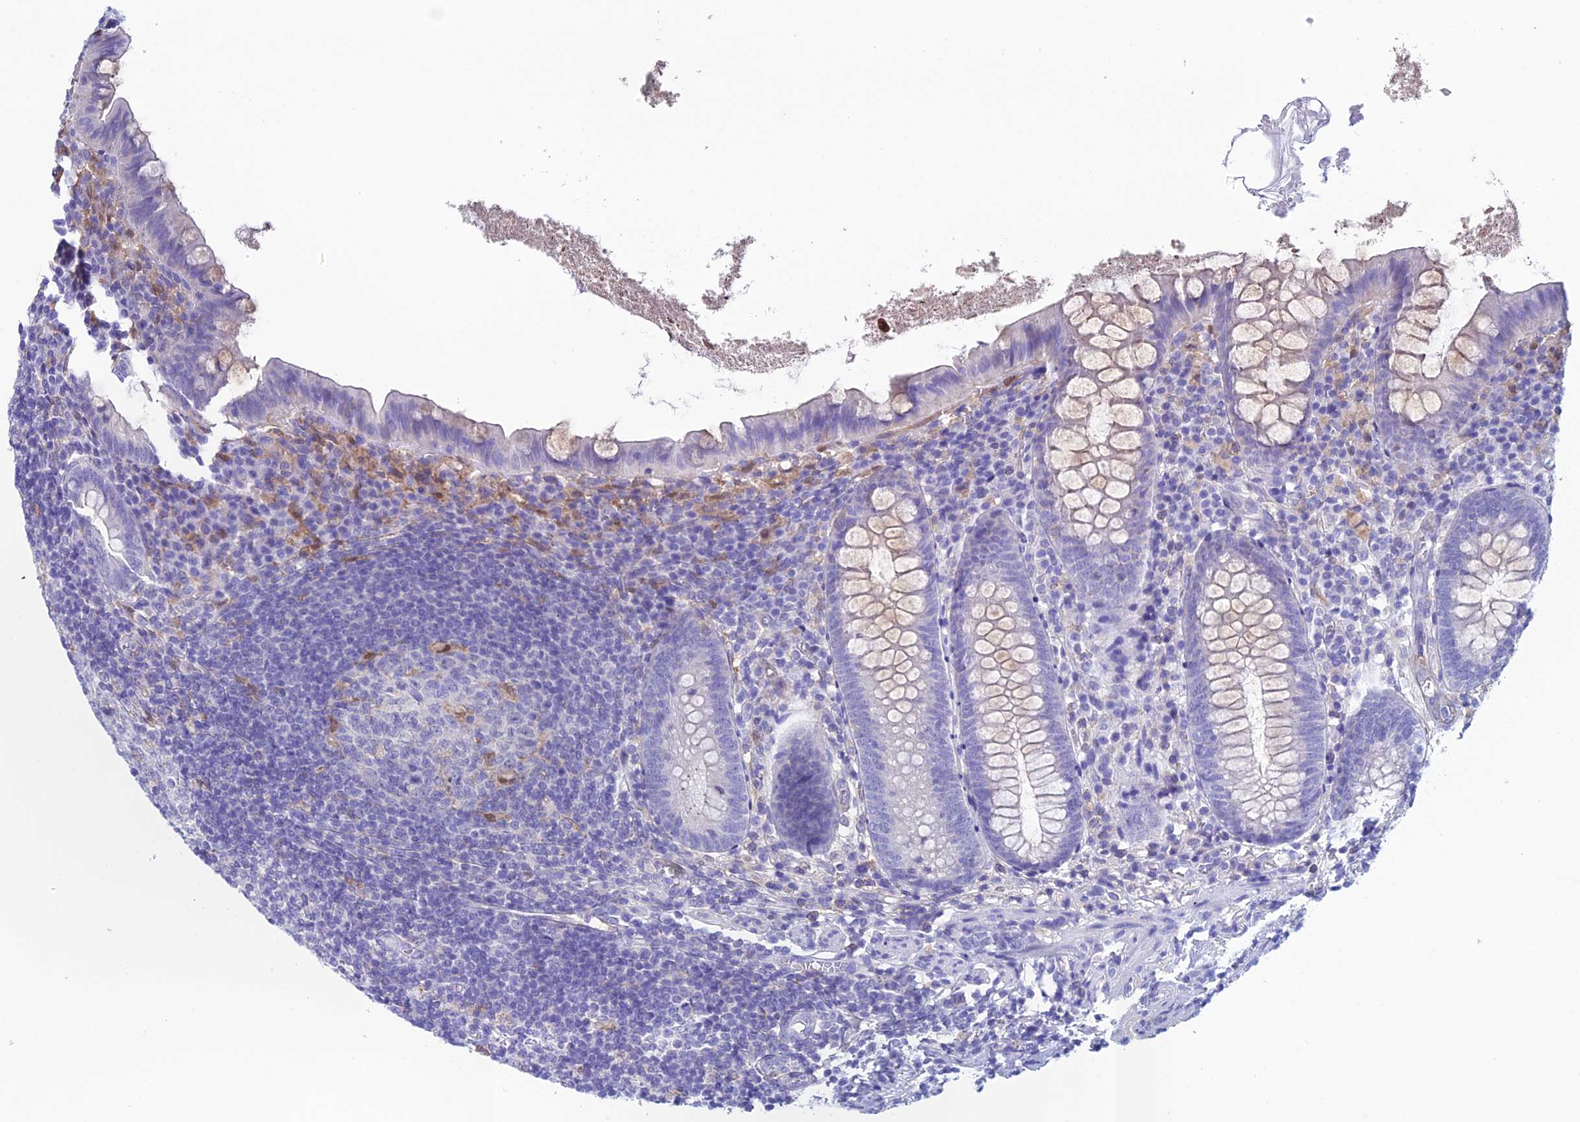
{"staining": {"intensity": "moderate", "quantity": "<25%", "location": "cytoplasmic/membranous"}, "tissue": "appendix", "cell_type": "Glandular cells", "image_type": "normal", "snomed": [{"axis": "morphology", "description": "Normal tissue, NOS"}, {"axis": "topography", "description": "Appendix"}], "caption": "A histopathology image showing moderate cytoplasmic/membranous expression in approximately <25% of glandular cells in unremarkable appendix, as visualized by brown immunohistochemical staining.", "gene": "KCNK17", "patient": {"sex": "female", "age": 51}}